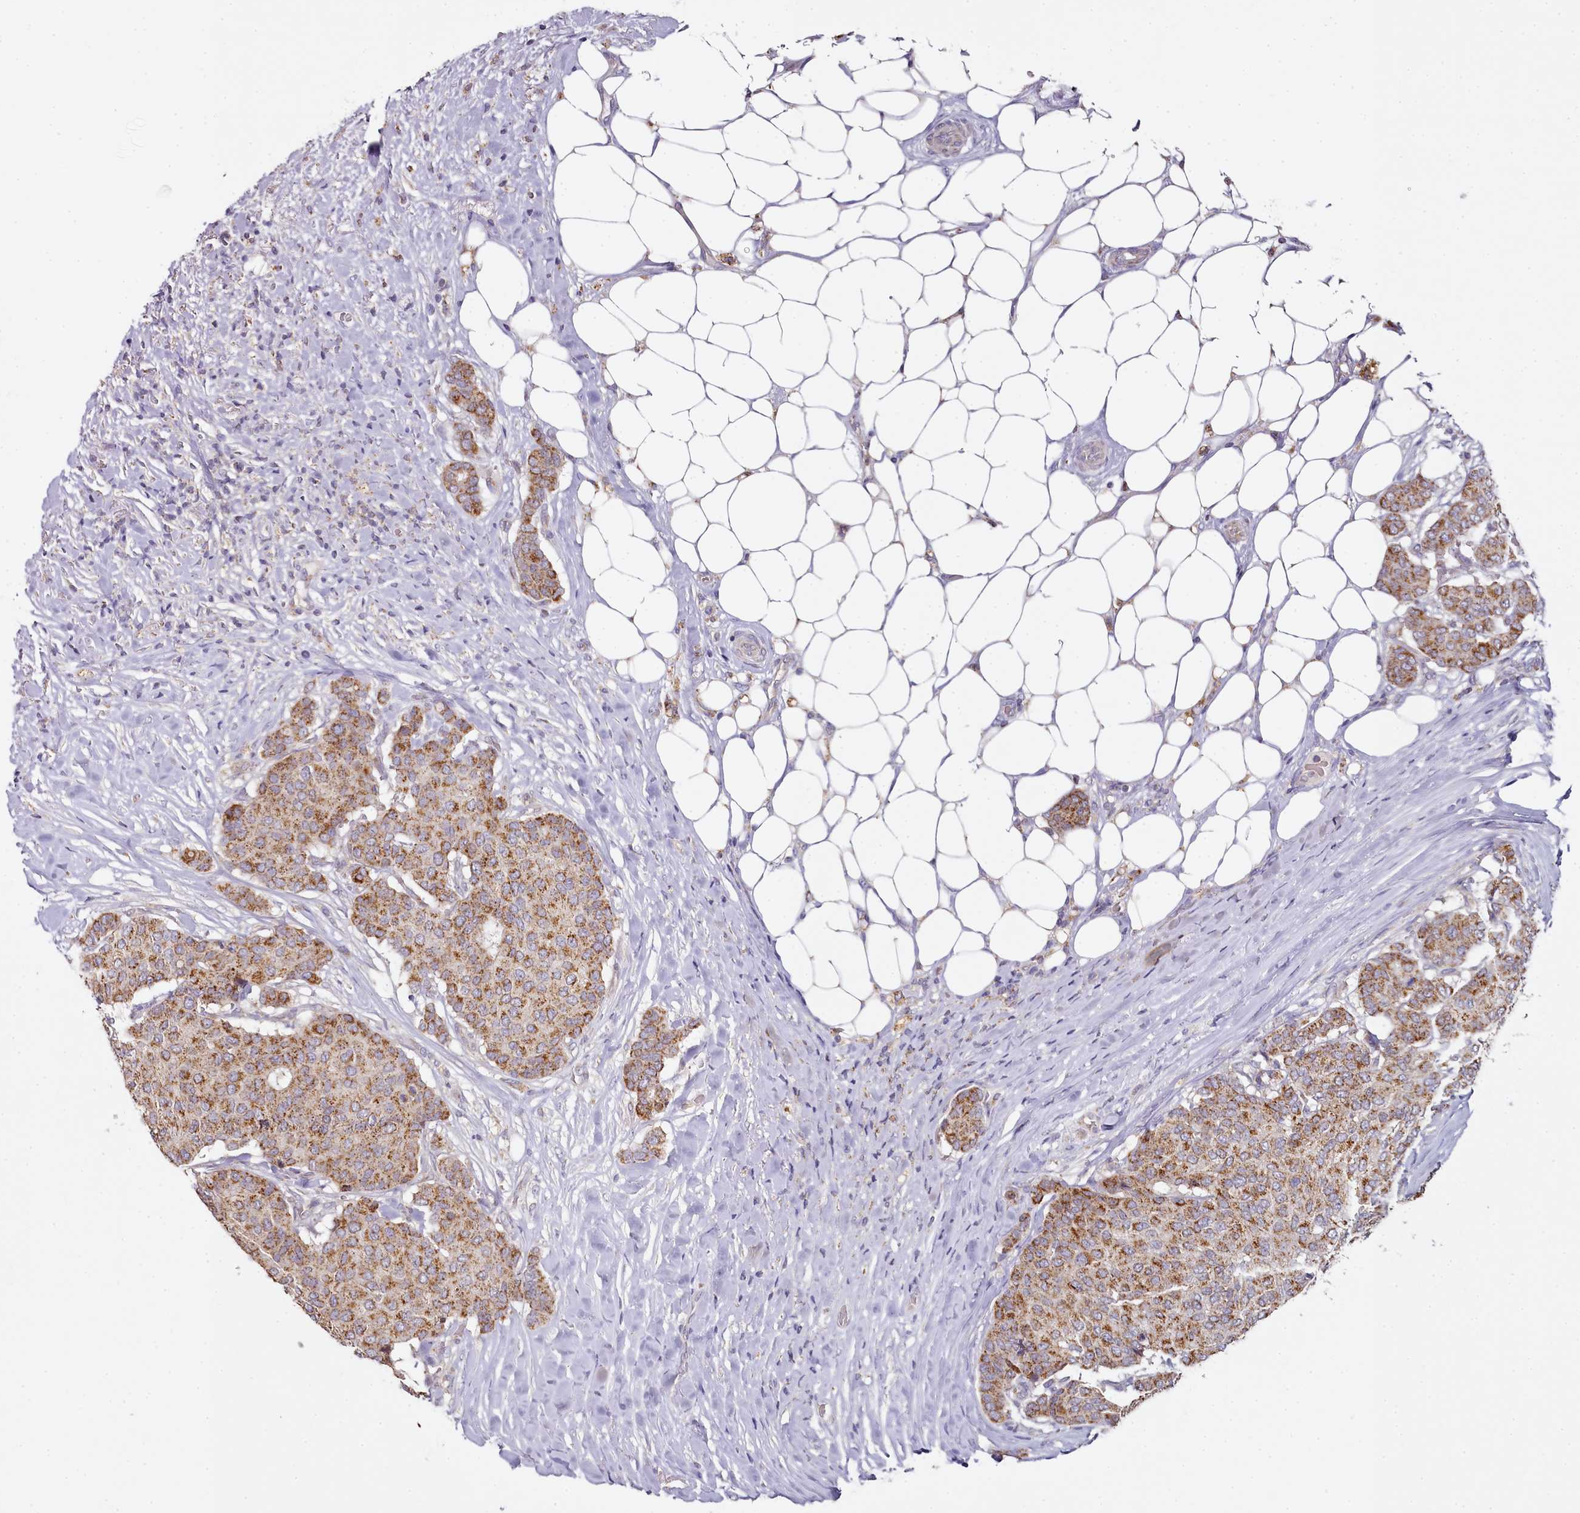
{"staining": {"intensity": "moderate", "quantity": ">75%", "location": "cytoplasmic/membranous"}, "tissue": "breast cancer", "cell_type": "Tumor cells", "image_type": "cancer", "snomed": [{"axis": "morphology", "description": "Duct carcinoma"}, {"axis": "topography", "description": "Breast"}], "caption": "Immunohistochemistry of human infiltrating ductal carcinoma (breast) exhibits medium levels of moderate cytoplasmic/membranous expression in approximately >75% of tumor cells. The protein is shown in brown color, while the nuclei are stained blue.", "gene": "ACSS1", "patient": {"sex": "female", "age": 75}}